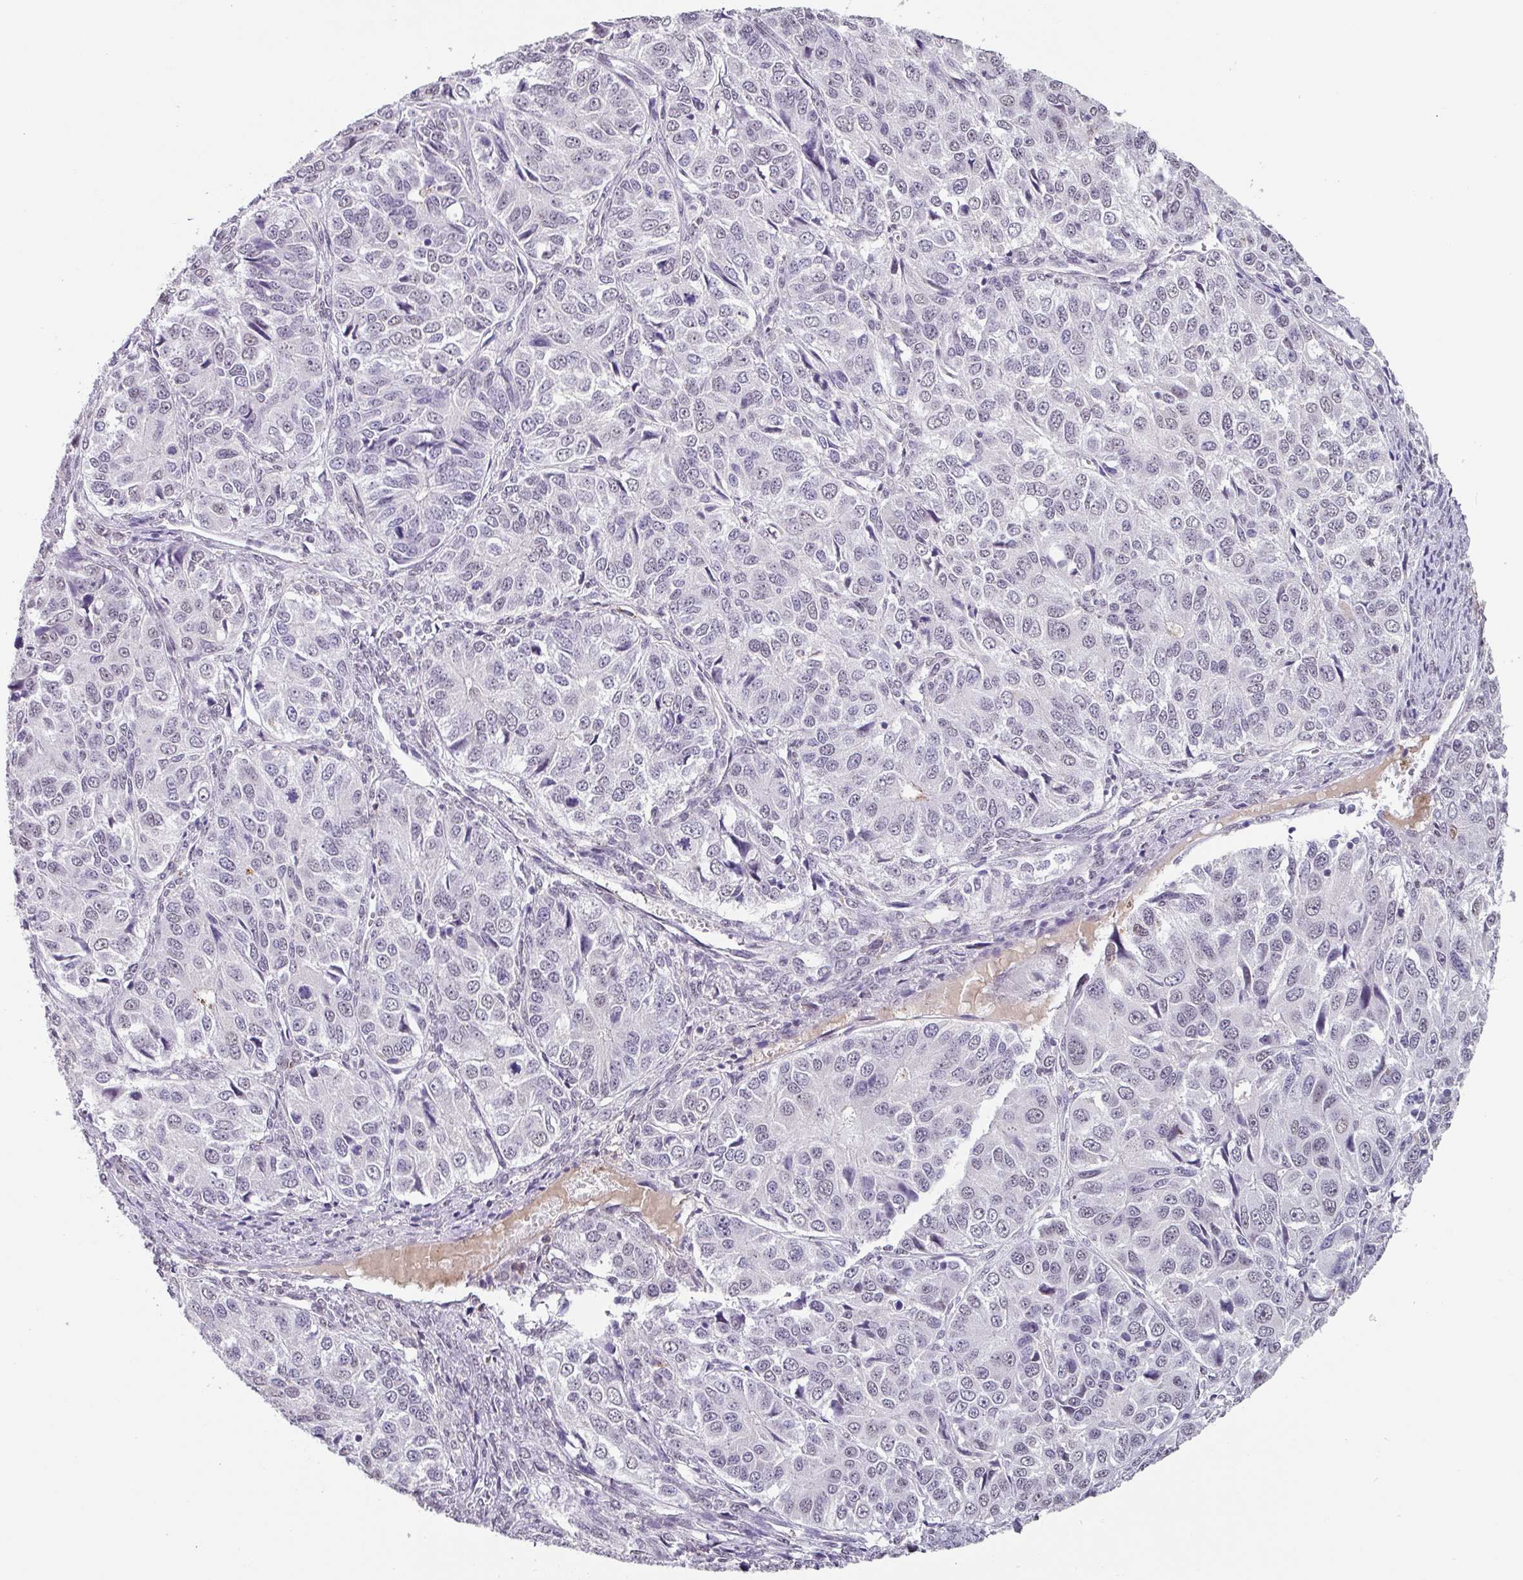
{"staining": {"intensity": "negative", "quantity": "none", "location": "none"}, "tissue": "ovarian cancer", "cell_type": "Tumor cells", "image_type": "cancer", "snomed": [{"axis": "morphology", "description": "Carcinoma, endometroid"}, {"axis": "topography", "description": "Ovary"}], "caption": "An image of human ovarian endometroid carcinoma is negative for staining in tumor cells. (DAB immunohistochemistry (IHC) visualized using brightfield microscopy, high magnification).", "gene": "C1QB", "patient": {"sex": "female", "age": 51}}